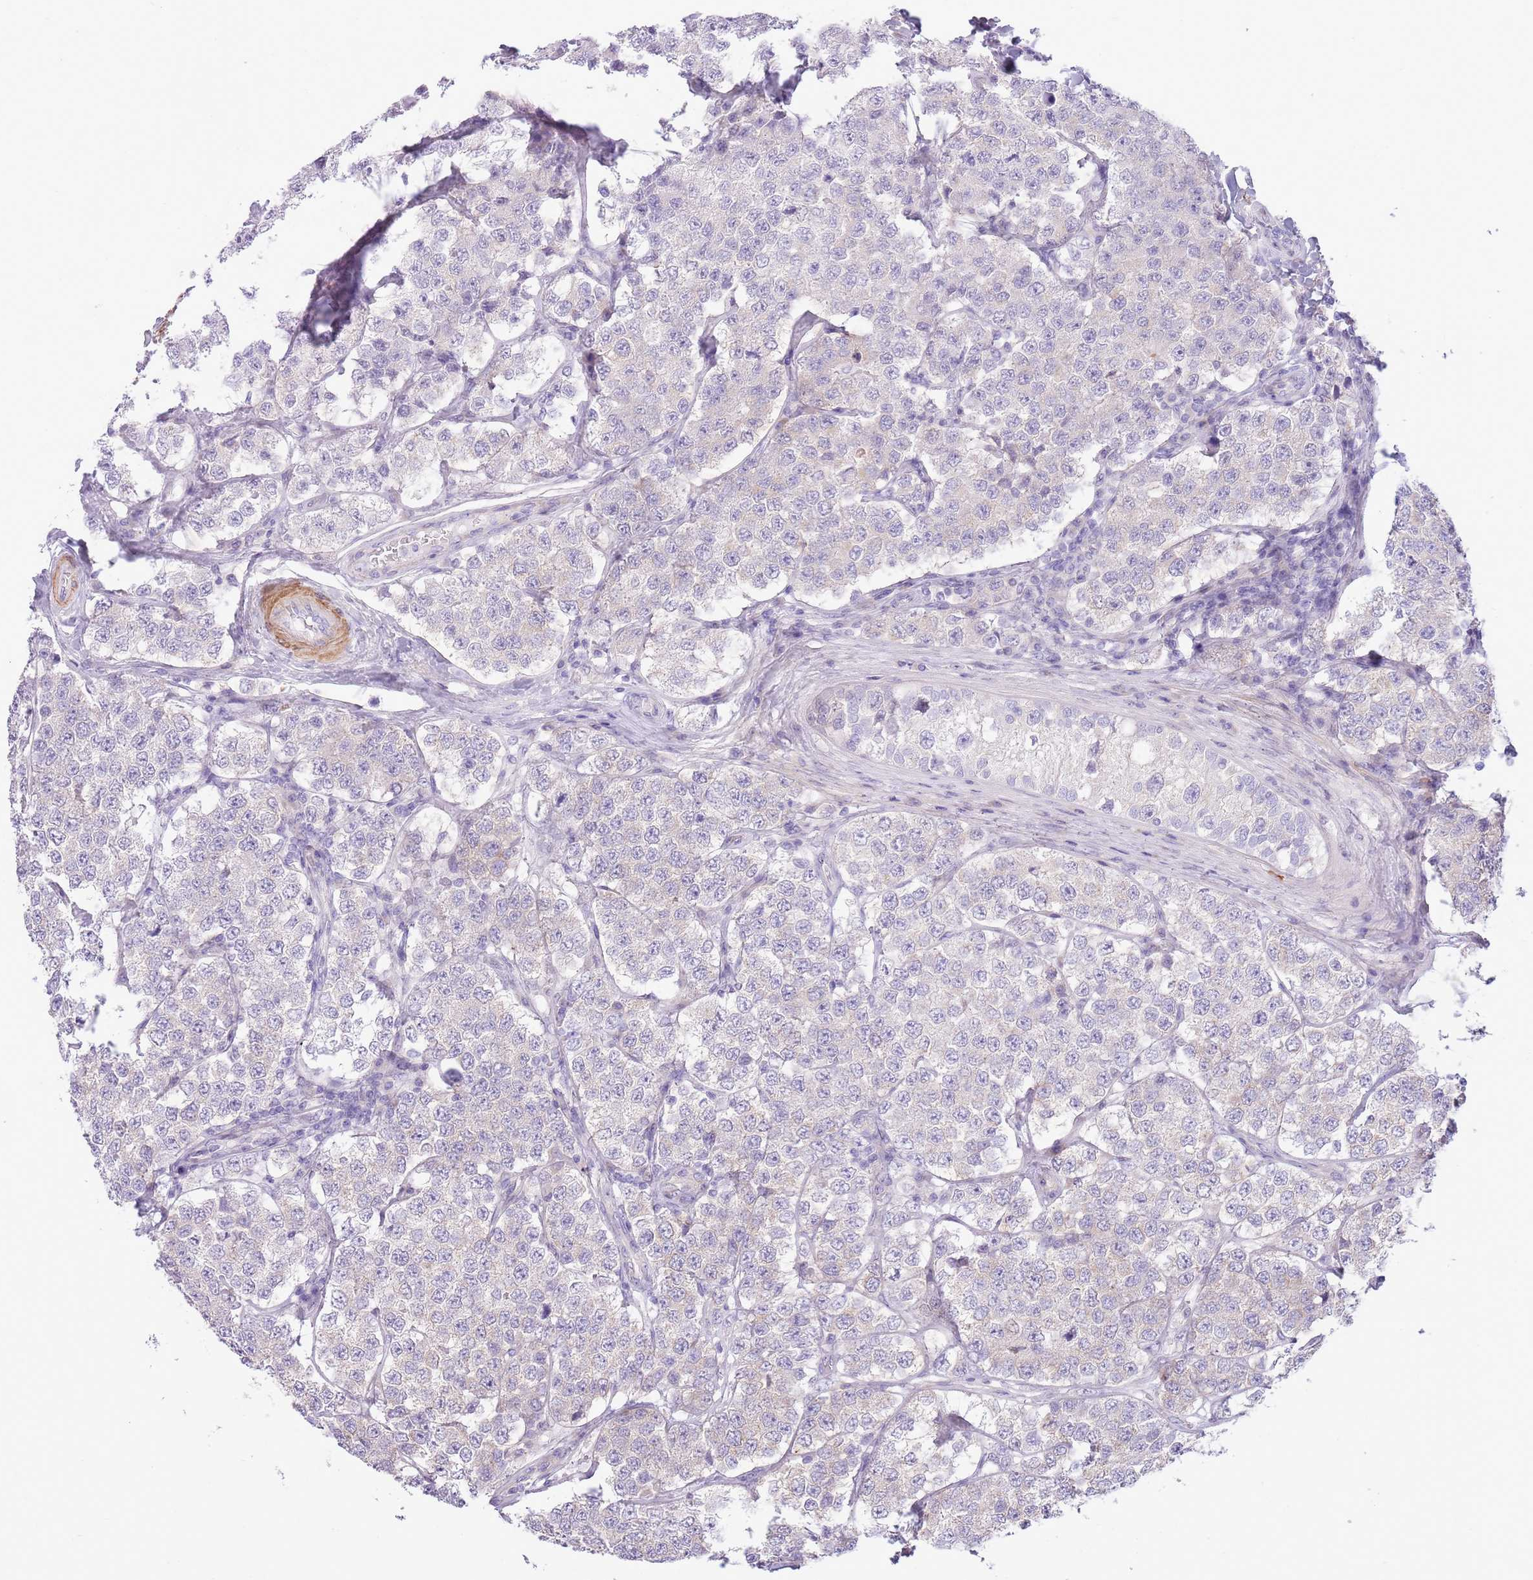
{"staining": {"intensity": "negative", "quantity": "none", "location": "none"}, "tissue": "testis cancer", "cell_type": "Tumor cells", "image_type": "cancer", "snomed": [{"axis": "morphology", "description": "Seminoma, NOS"}, {"axis": "topography", "description": "Testis"}], "caption": "Immunohistochemistry (IHC) photomicrograph of neoplastic tissue: human testis cancer stained with DAB demonstrates no significant protein positivity in tumor cells.", "gene": "ZC4H2", "patient": {"sex": "male", "age": 34}}